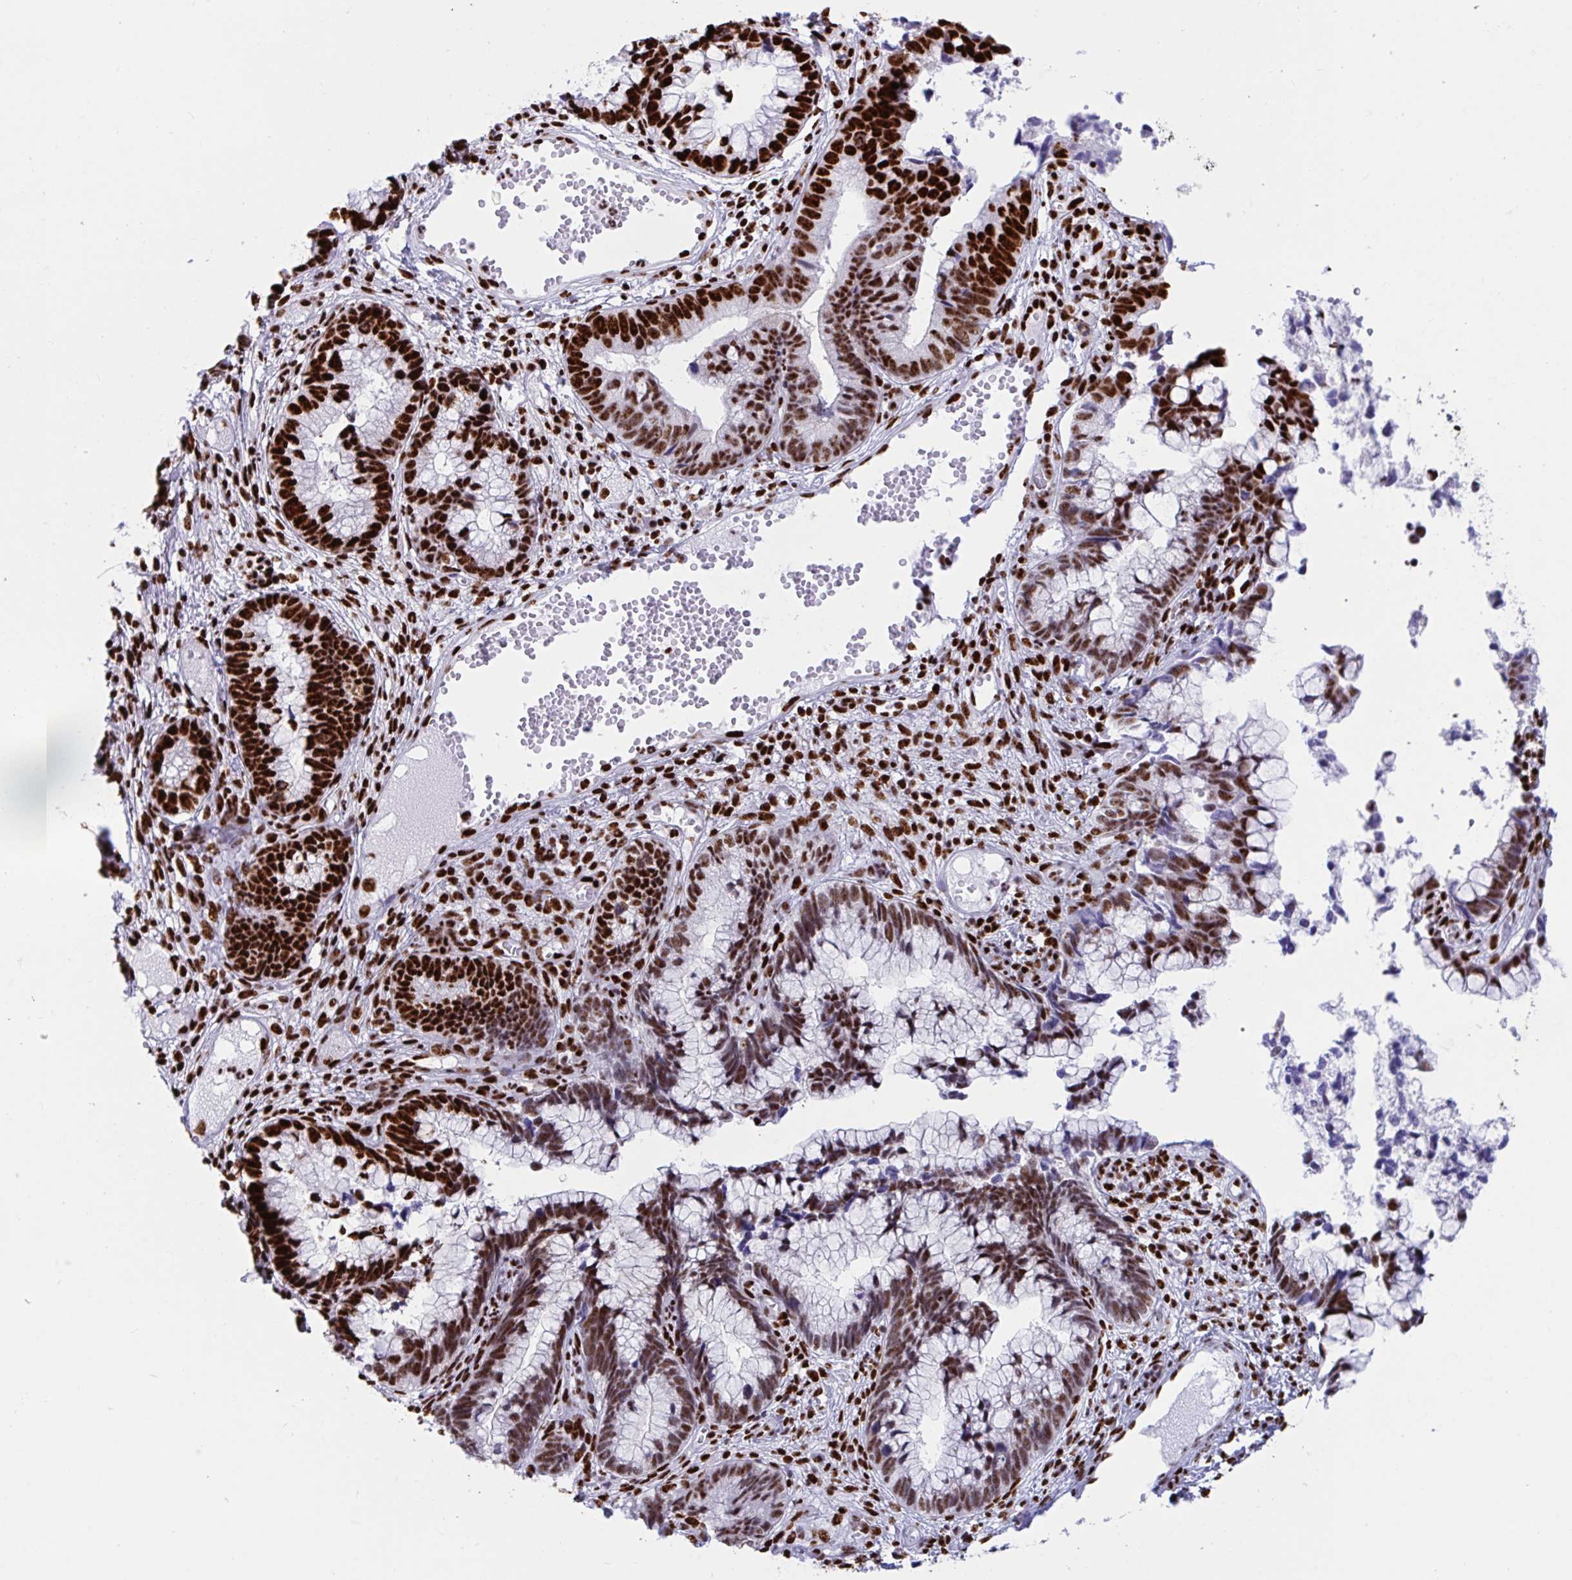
{"staining": {"intensity": "strong", "quantity": ">75%", "location": "nuclear"}, "tissue": "cervical cancer", "cell_type": "Tumor cells", "image_type": "cancer", "snomed": [{"axis": "morphology", "description": "Adenocarcinoma, NOS"}, {"axis": "topography", "description": "Cervix"}], "caption": "A brown stain shows strong nuclear expression of a protein in cervical cancer (adenocarcinoma) tumor cells. The staining is performed using DAB brown chromogen to label protein expression. The nuclei are counter-stained blue using hematoxylin.", "gene": "IKZF2", "patient": {"sex": "female", "age": 44}}